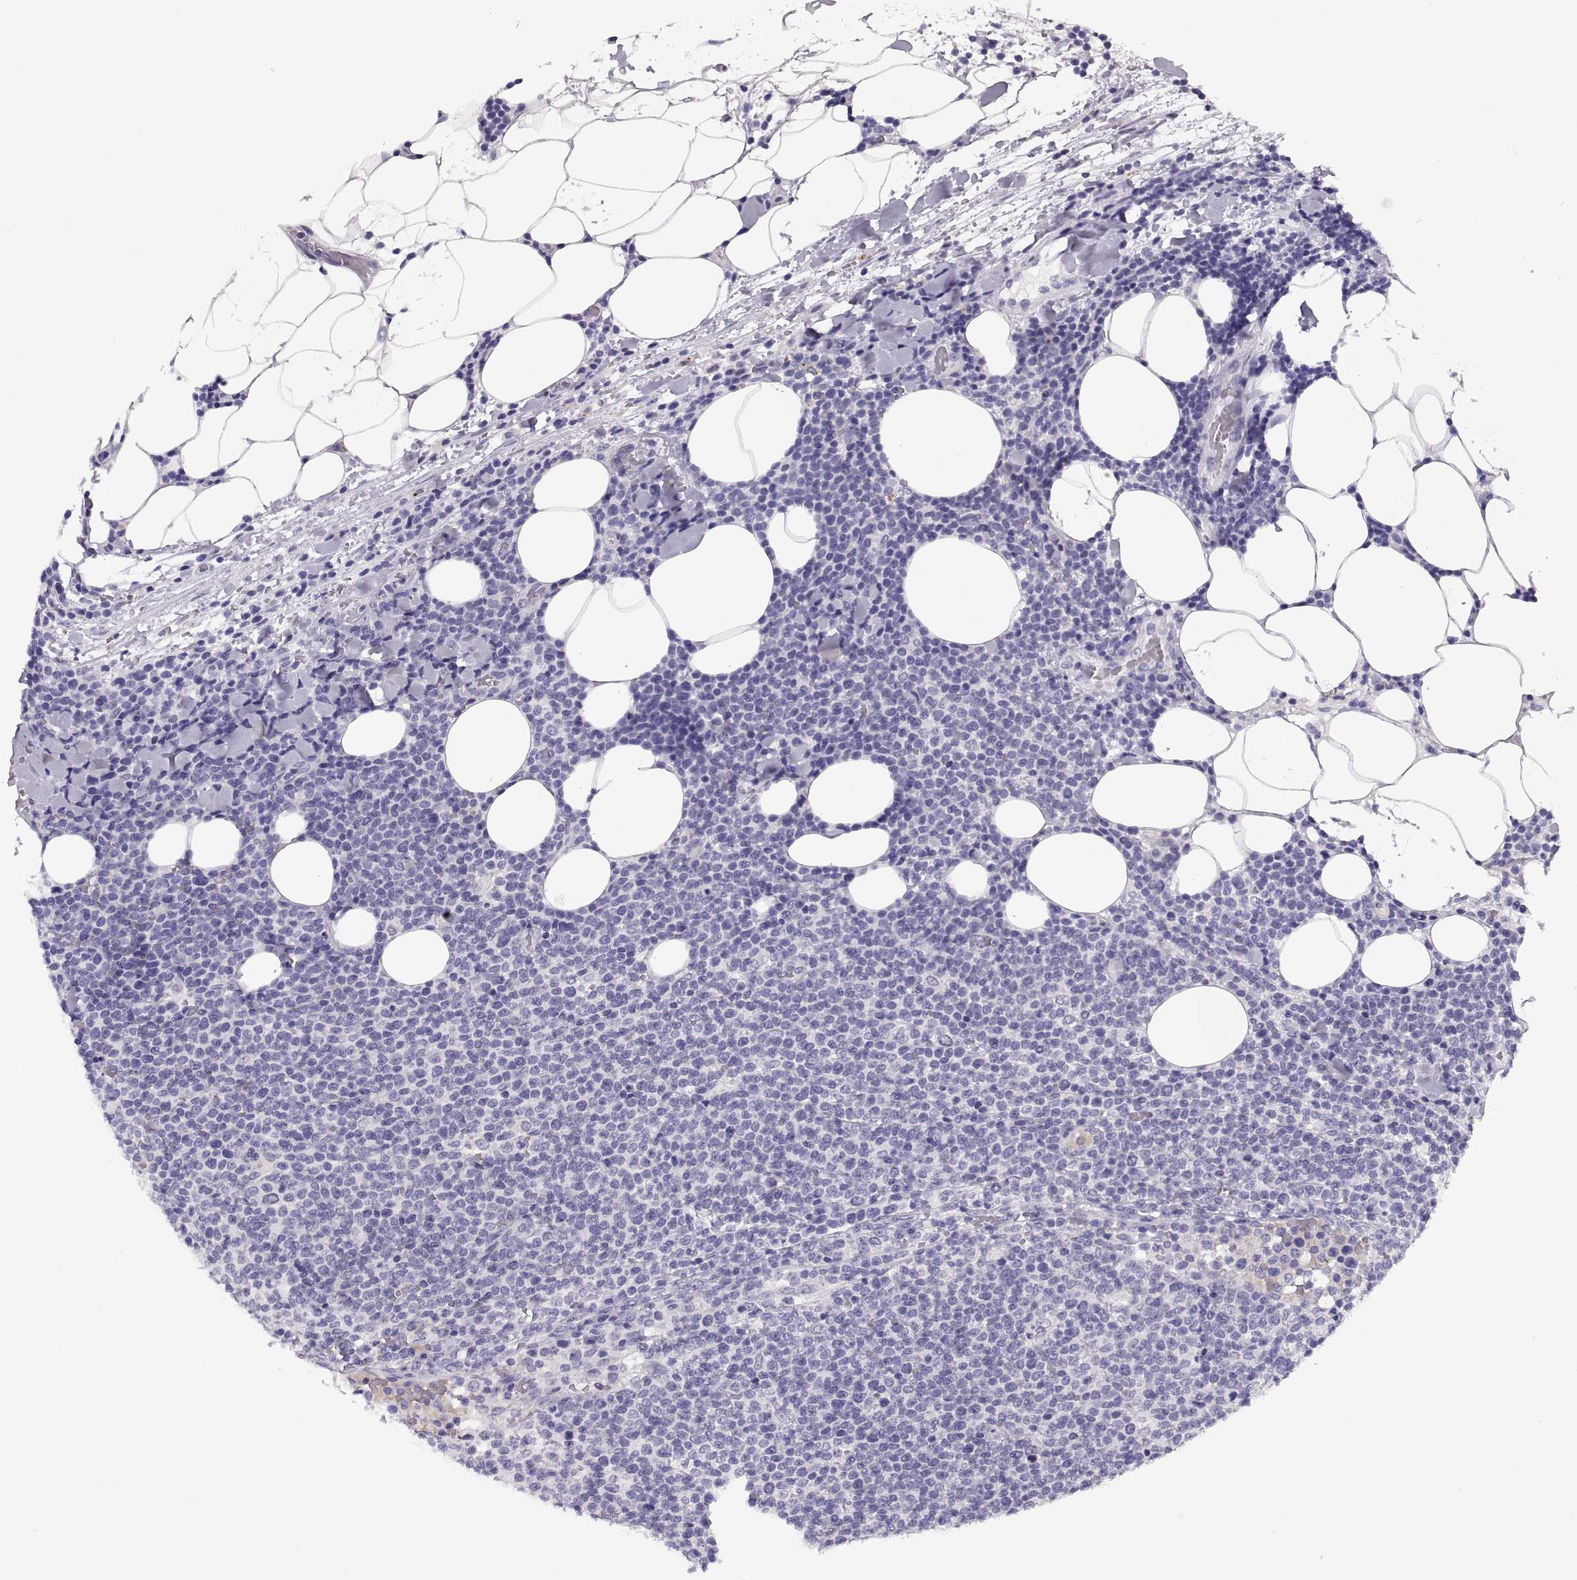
{"staining": {"intensity": "negative", "quantity": "none", "location": "none"}, "tissue": "lymphoma", "cell_type": "Tumor cells", "image_type": "cancer", "snomed": [{"axis": "morphology", "description": "Malignant lymphoma, non-Hodgkin's type, High grade"}, {"axis": "topography", "description": "Lymph node"}], "caption": "DAB immunohistochemical staining of human high-grade malignant lymphoma, non-Hodgkin's type shows no significant expression in tumor cells.", "gene": "QRICH2", "patient": {"sex": "male", "age": 61}}